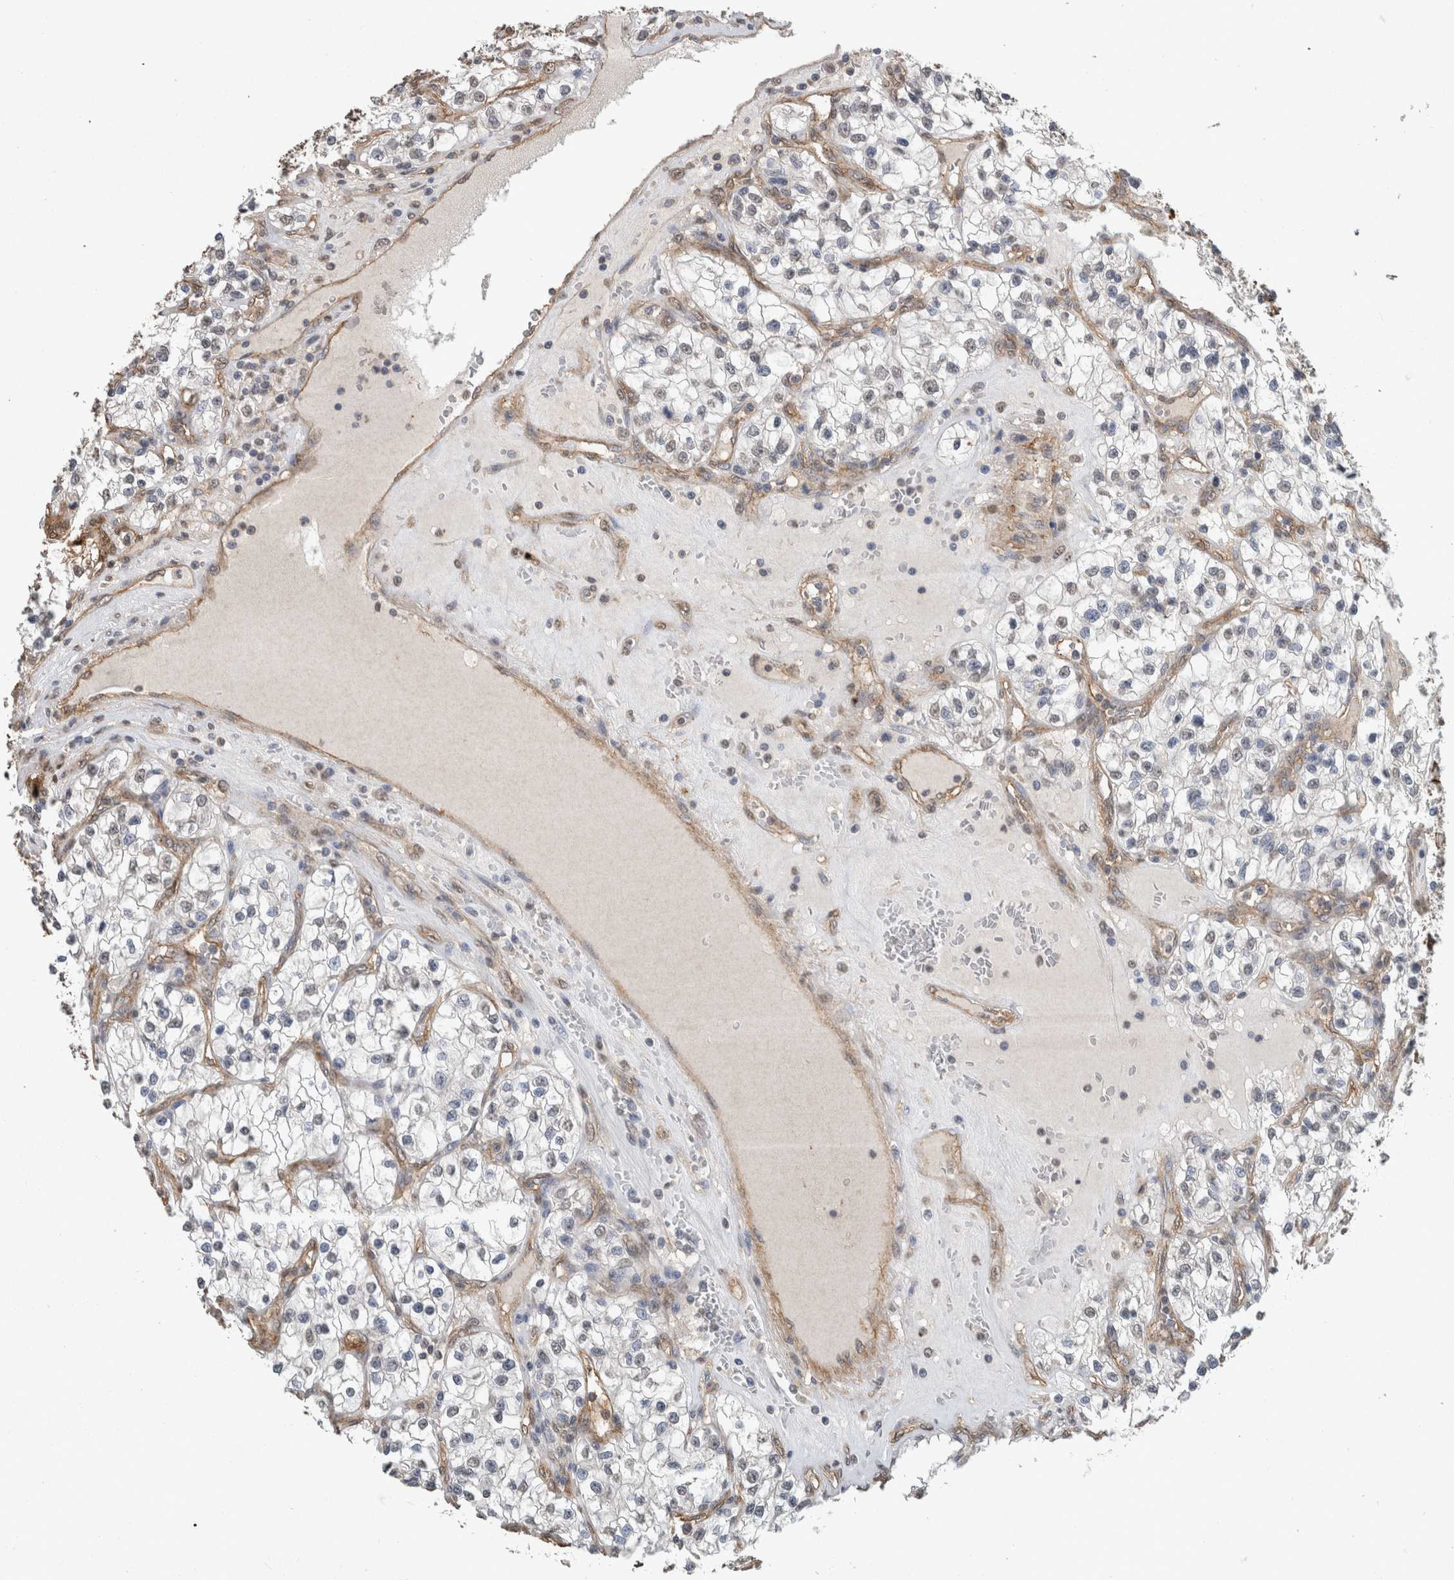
{"staining": {"intensity": "negative", "quantity": "none", "location": "none"}, "tissue": "renal cancer", "cell_type": "Tumor cells", "image_type": "cancer", "snomed": [{"axis": "morphology", "description": "Adenocarcinoma, NOS"}, {"axis": "topography", "description": "Kidney"}], "caption": "Immunohistochemistry (IHC) of renal cancer shows no staining in tumor cells. (Brightfield microscopy of DAB immunohistochemistry (IHC) at high magnification).", "gene": "RECK", "patient": {"sex": "female", "age": 57}}